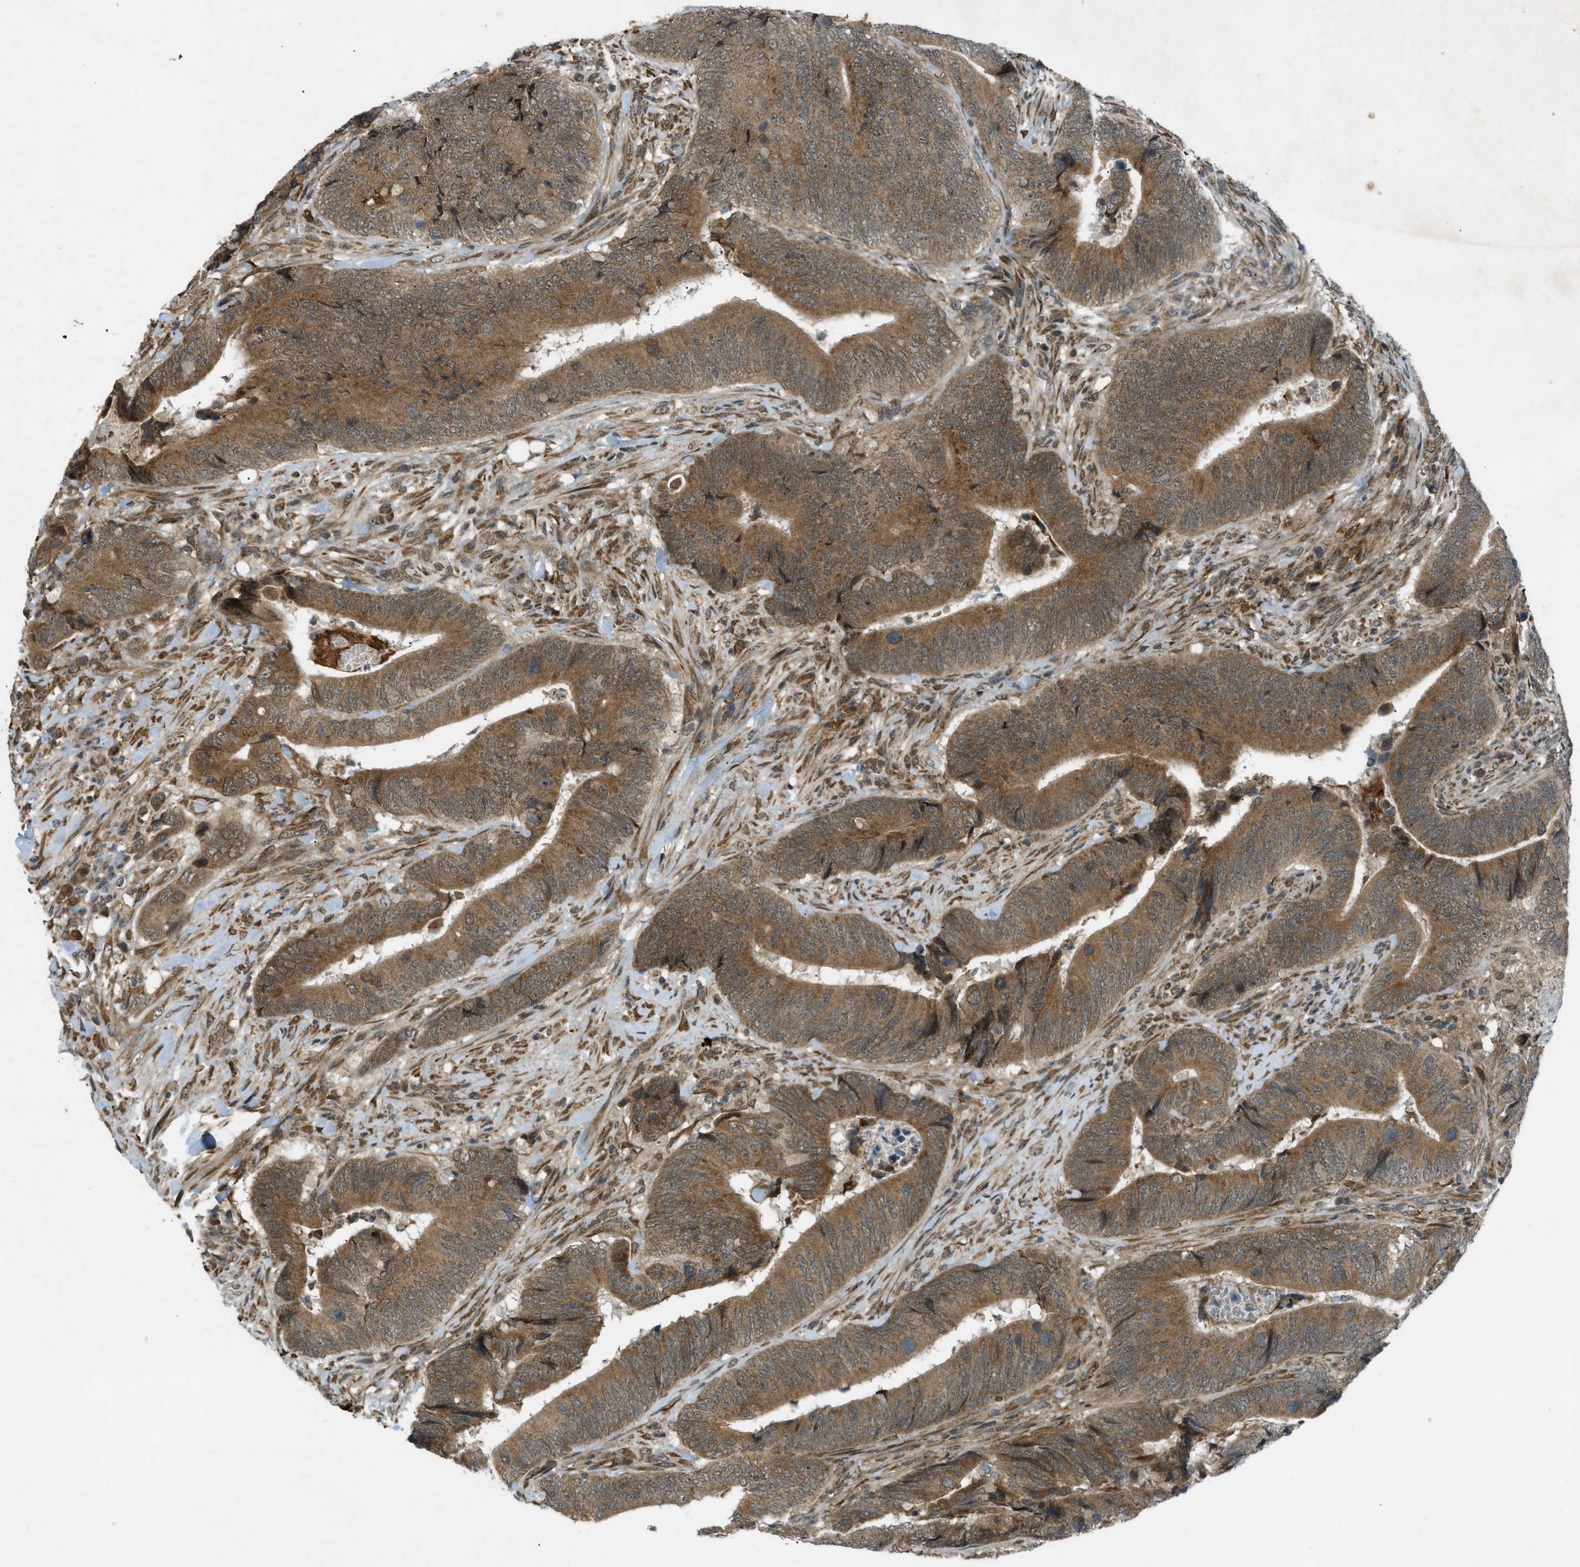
{"staining": {"intensity": "moderate", "quantity": ">75%", "location": "cytoplasmic/membranous"}, "tissue": "colorectal cancer", "cell_type": "Tumor cells", "image_type": "cancer", "snomed": [{"axis": "morphology", "description": "Normal tissue, NOS"}, {"axis": "morphology", "description": "Adenocarcinoma, NOS"}, {"axis": "topography", "description": "Colon"}], "caption": "A brown stain labels moderate cytoplasmic/membranous positivity of a protein in human adenocarcinoma (colorectal) tumor cells.", "gene": "EIF2AK3", "patient": {"sex": "male", "age": 56}}